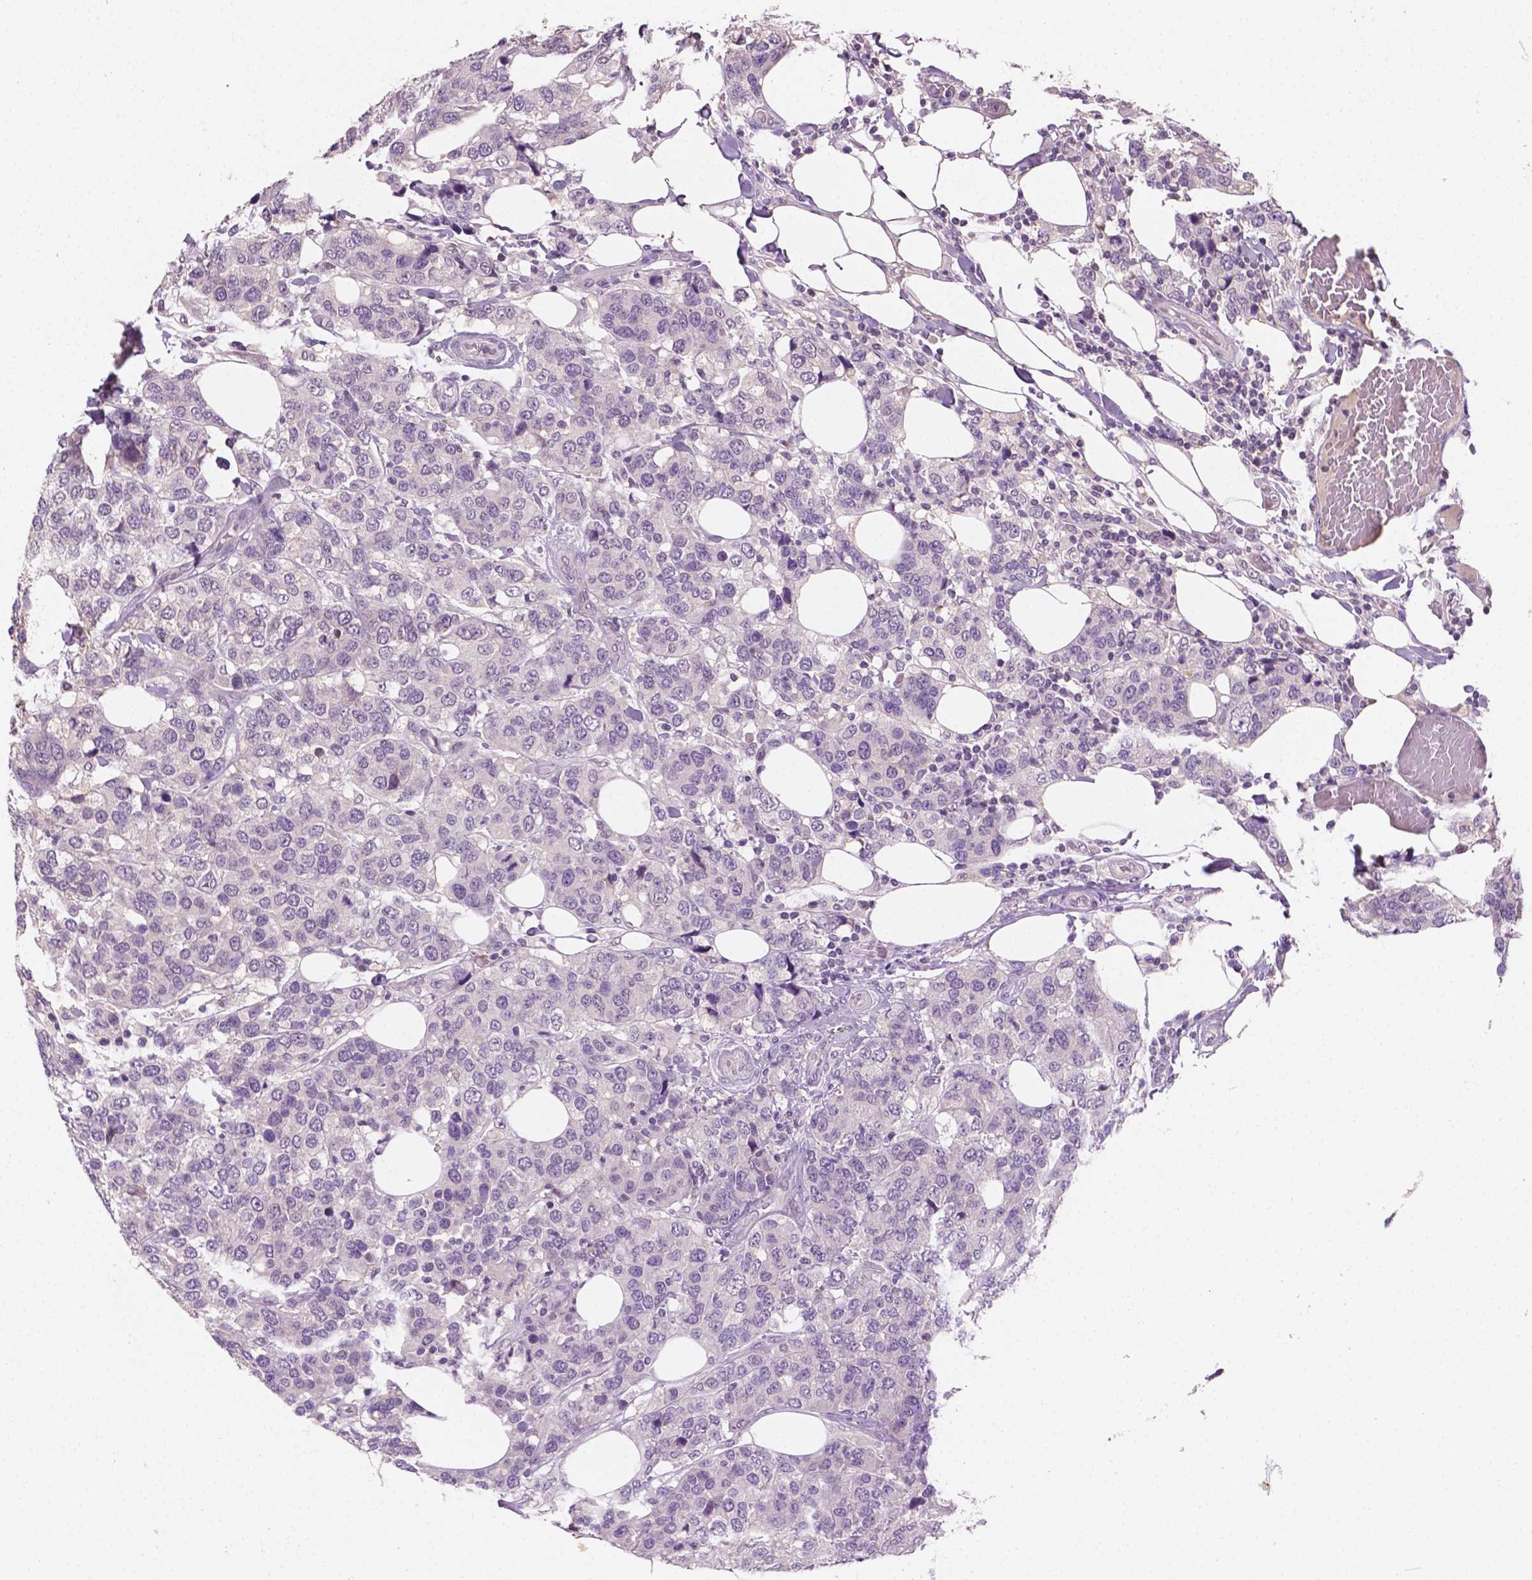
{"staining": {"intensity": "negative", "quantity": "none", "location": "none"}, "tissue": "breast cancer", "cell_type": "Tumor cells", "image_type": "cancer", "snomed": [{"axis": "morphology", "description": "Lobular carcinoma"}, {"axis": "topography", "description": "Breast"}], "caption": "IHC photomicrograph of human breast cancer (lobular carcinoma) stained for a protein (brown), which reveals no positivity in tumor cells.", "gene": "MROH6", "patient": {"sex": "female", "age": 59}}